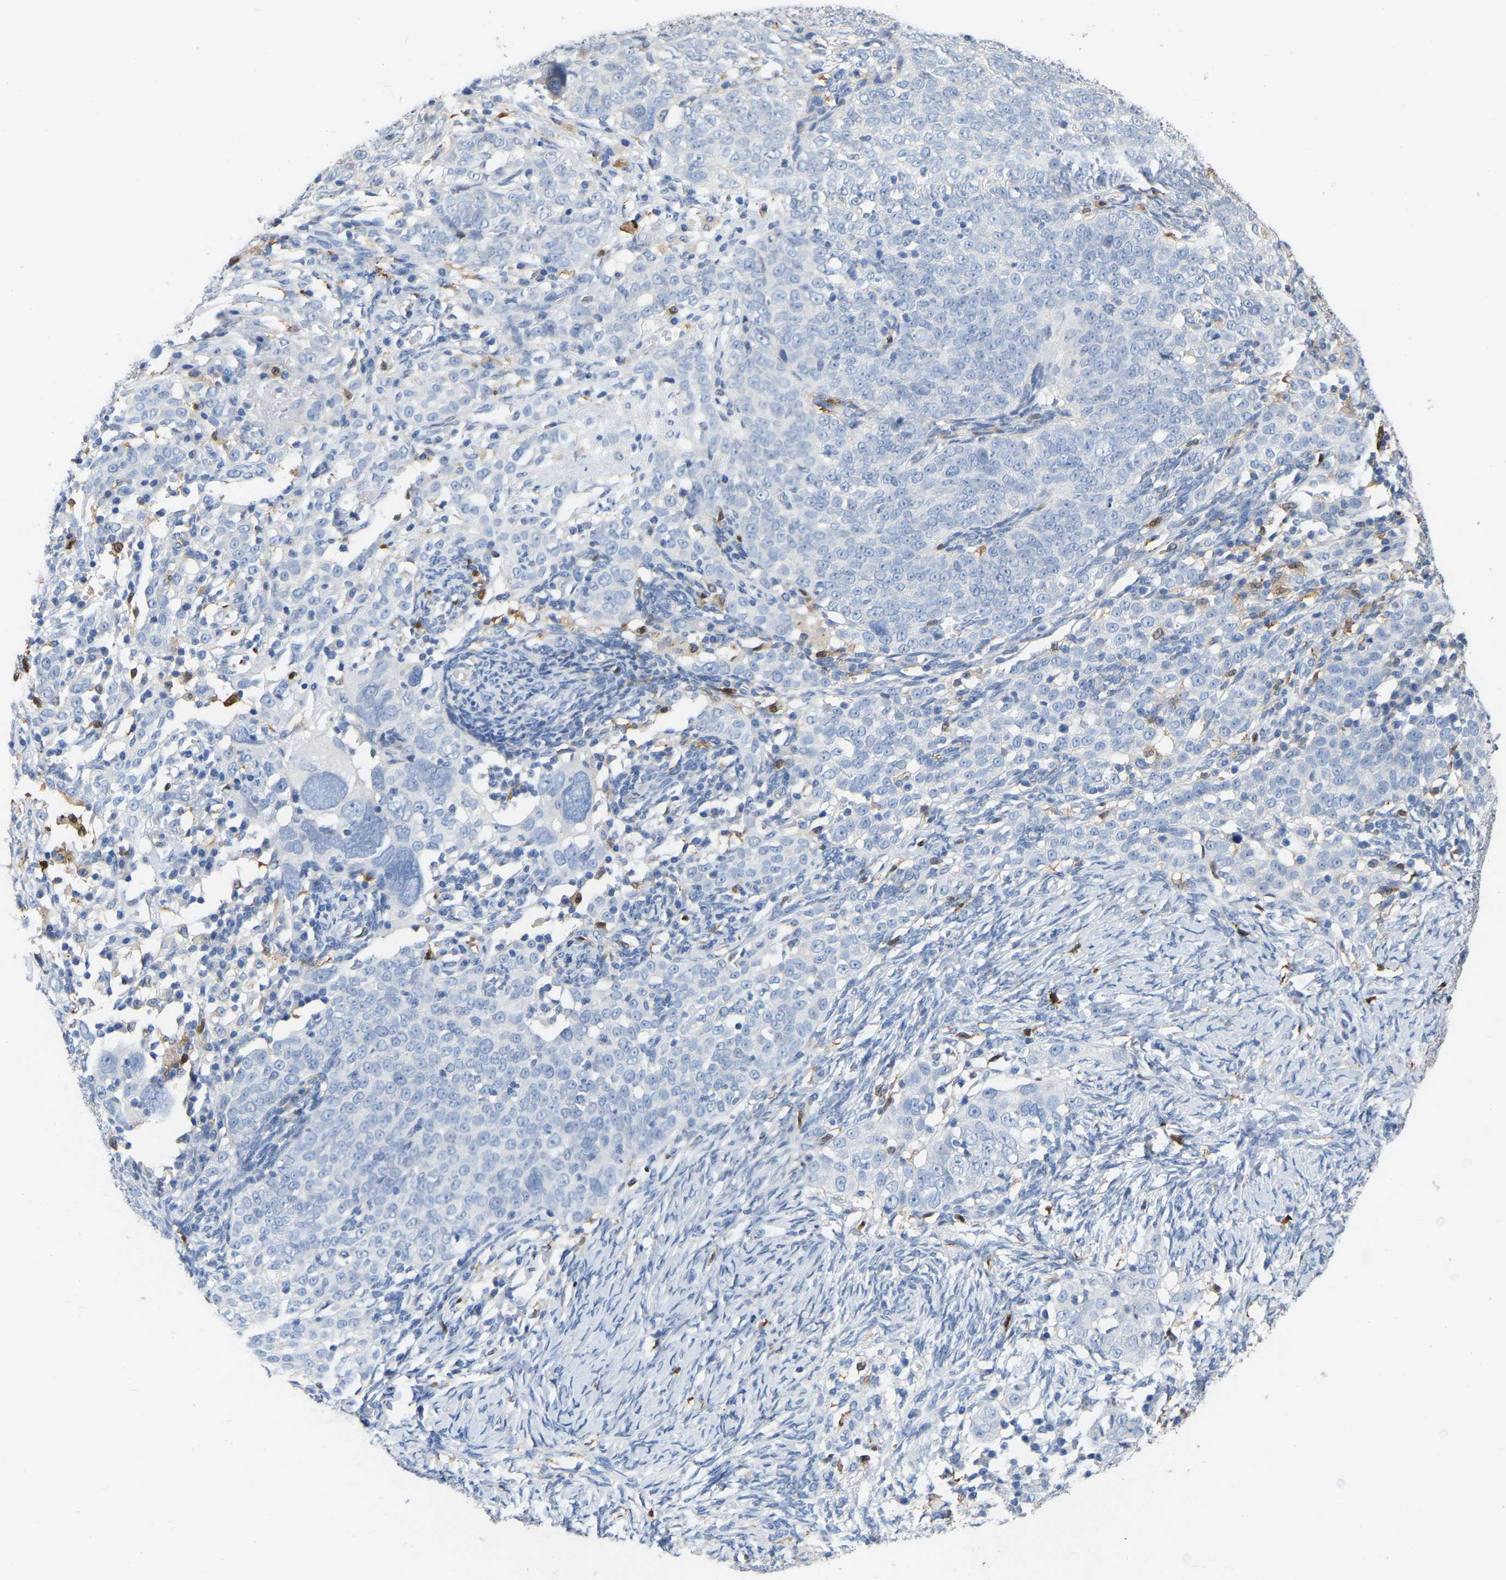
{"staining": {"intensity": "negative", "quantity": "none", "location": "none"}, "tissue": "ovarian cancer", "cell_type": "Tumor cells", "image_type": "cancer", "snomed": [{"axis": "morphology", "description": "Normal tissue, NOS"}, {"axis": "morphology", "description": "Cystadenocarcinoma, serous, NOS"}, {"axis": "topography", "description": "Ovary"}], "caption": "A high-resolution photomicrograph shows IHC staining of ovarian cancer, which demonstrates no significant positivity in tumor cells. The staining was performed using DAB (3,3'-diaminobenzidine) to visualize the protein expression in brown, while the nuclei were stained in blue with hematoxylin (Magnification: 20x).", "gene": "ULBP2", "patient": {"sex": "female", "age": 62}}